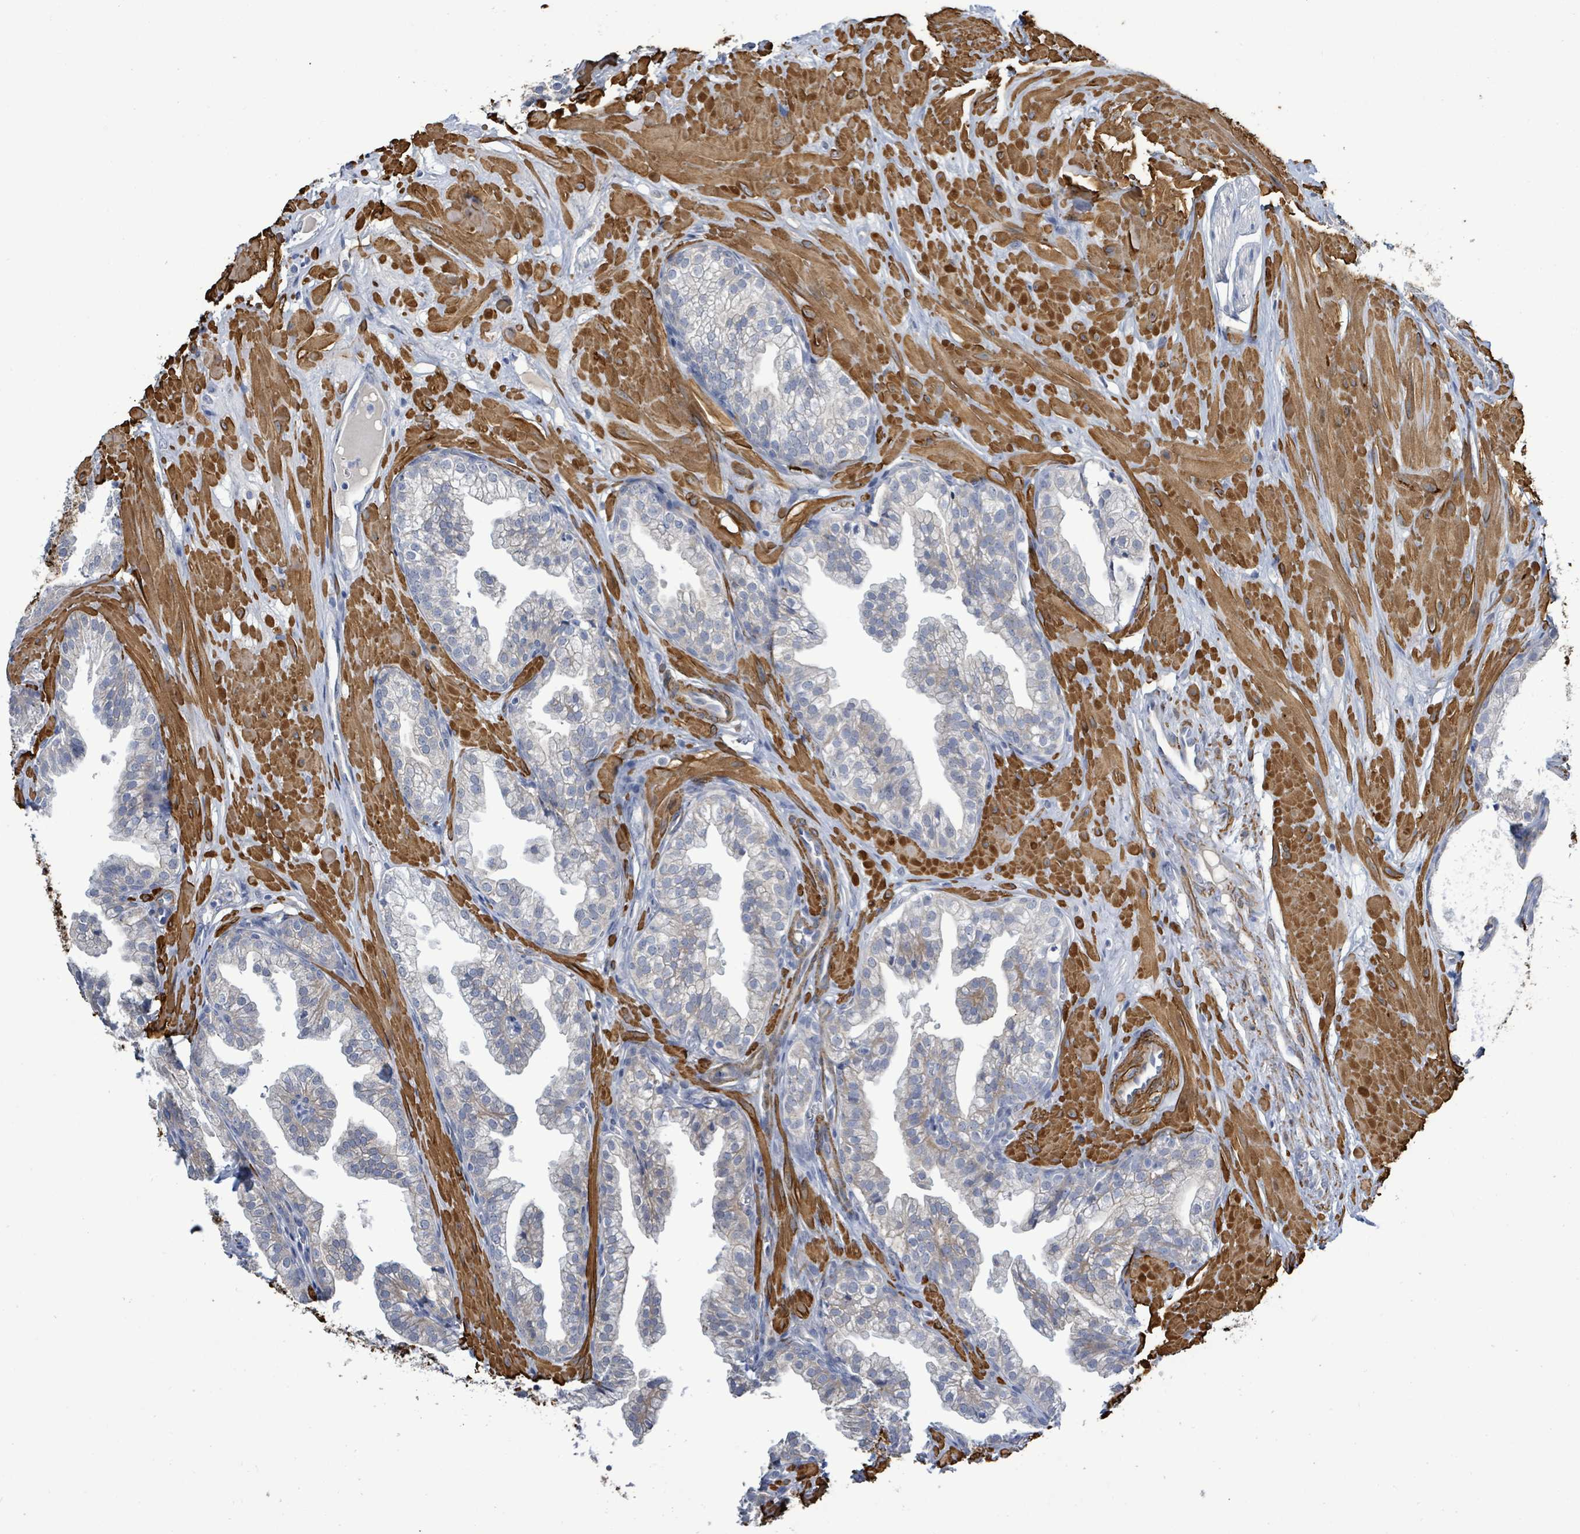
{"staining": {"intensity": "moderate", "quantity": "<25%", "location": "cytoplasmic/membranous"}, "tissue": "prostate", "cell_type": "Glandular cells", "image_type": "normal", "snomed": [{"axis": "morphology", "description": "Normal tissue, NOS"}, {"axis": "topography", "description": "Prostate"}, {"axis": "topography", "description": "Peripheral nerve tissue"}], "caption": "Glandular cells demonstrate low levels of moderate cytoplasmic/membranous staining in approximately <25% of cells in benign prostate.", "gene": "DMRTC1B", "patient": {"sex": "male", "age": 55}}